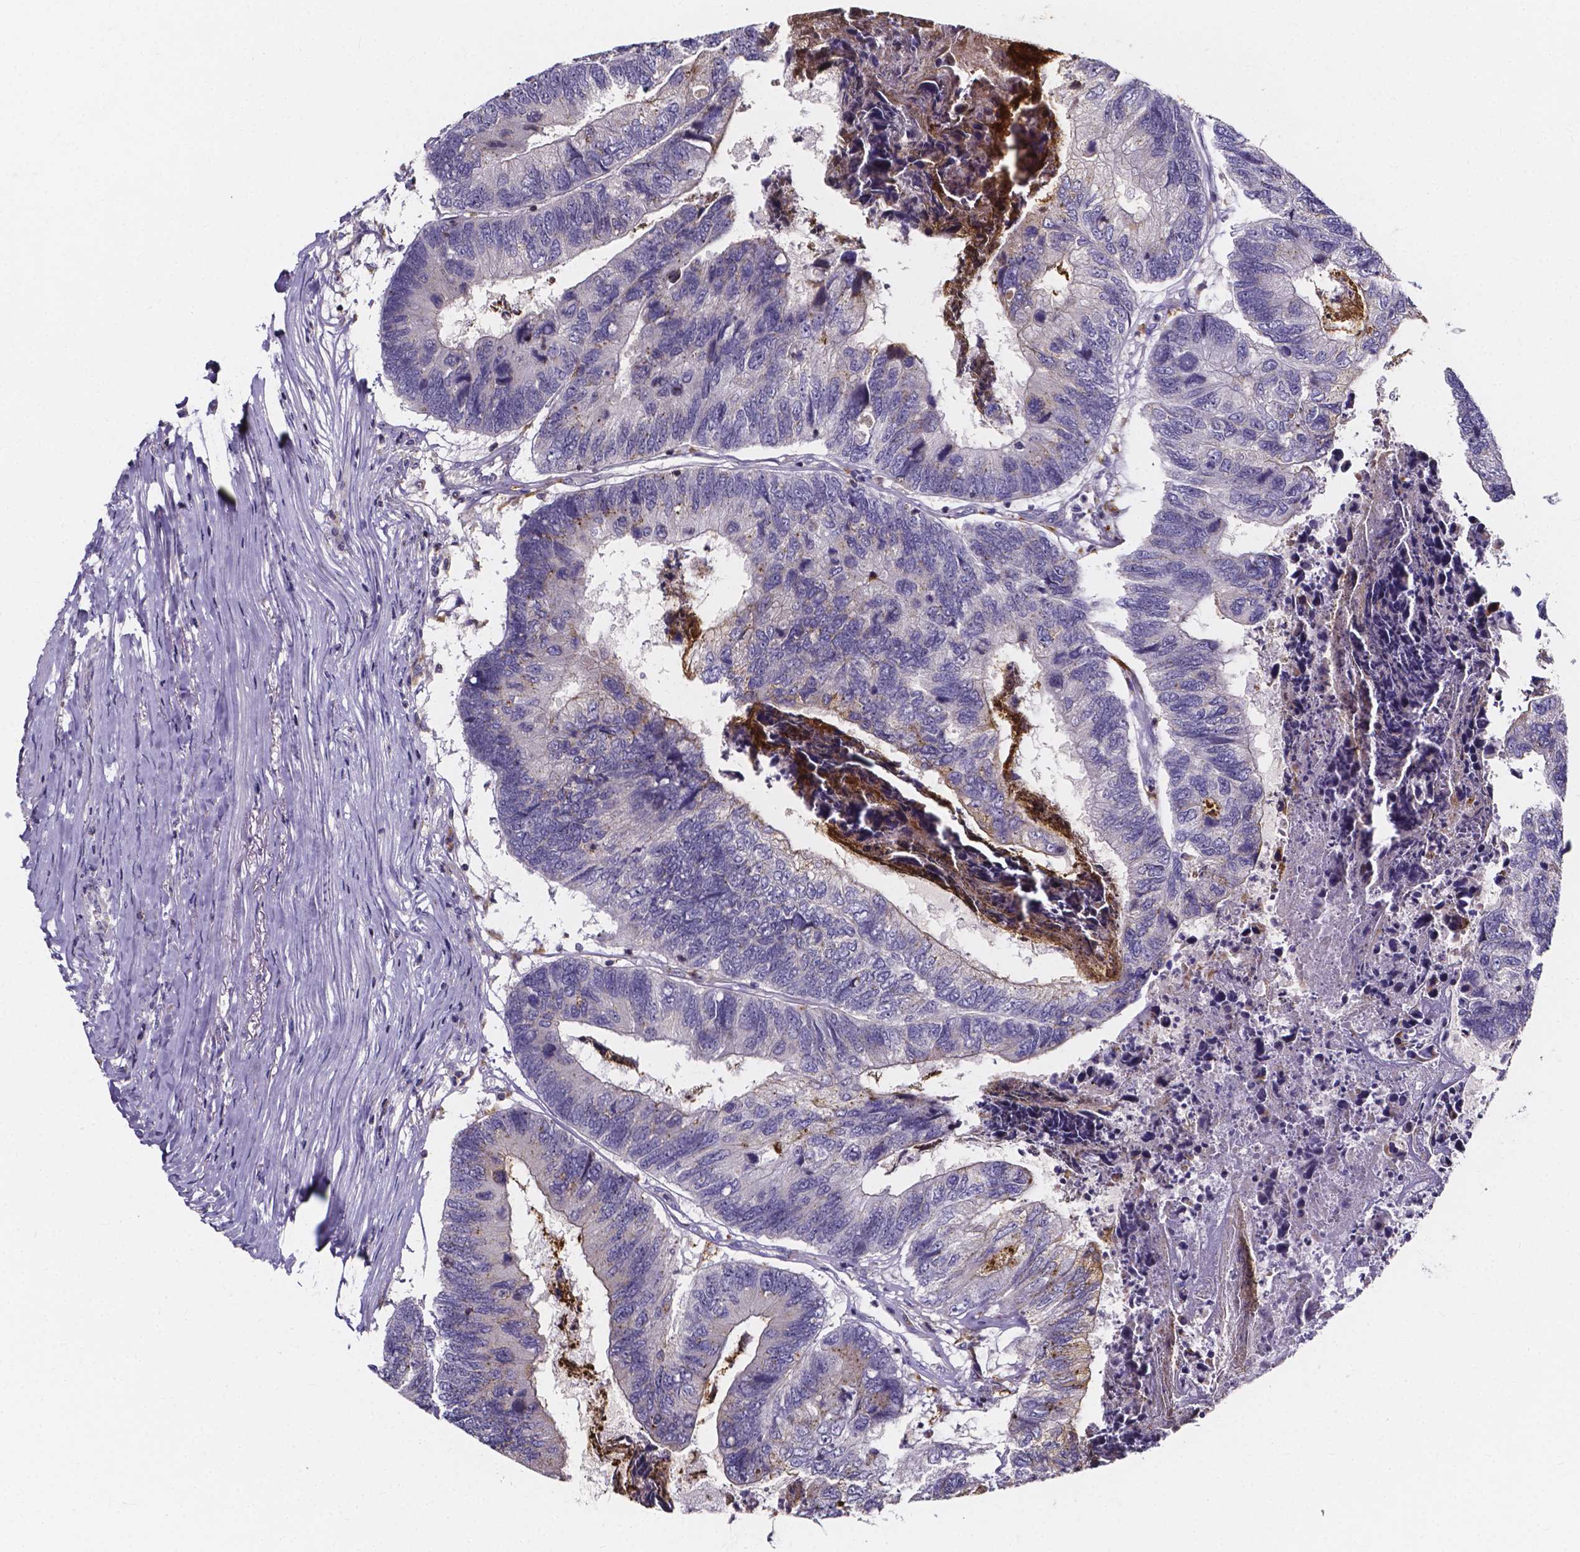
{"staining": {"intensity": "moderate", "quantity": "<25%", "location": "cytoplasmic/membranous"}, "tissue": "colorectal cancer", "cell_type": "Tumor cells", "image_type": "cancer", "snomed": [{"axis": "morphology", "description": "Adenocarcinoma, NOS"}, {"axis": "topography", "description": "Colon"}], "caption": "IHC micrograph of human colorectal cancer (adenocarcinoma) stained for a protein (brown), which reveals low levels of moderate cytoplasmic/membranous positivity in about <25% of tumor cells.", "gene": "THEMIS", "patient": {"sex": "female", "age": 67}}